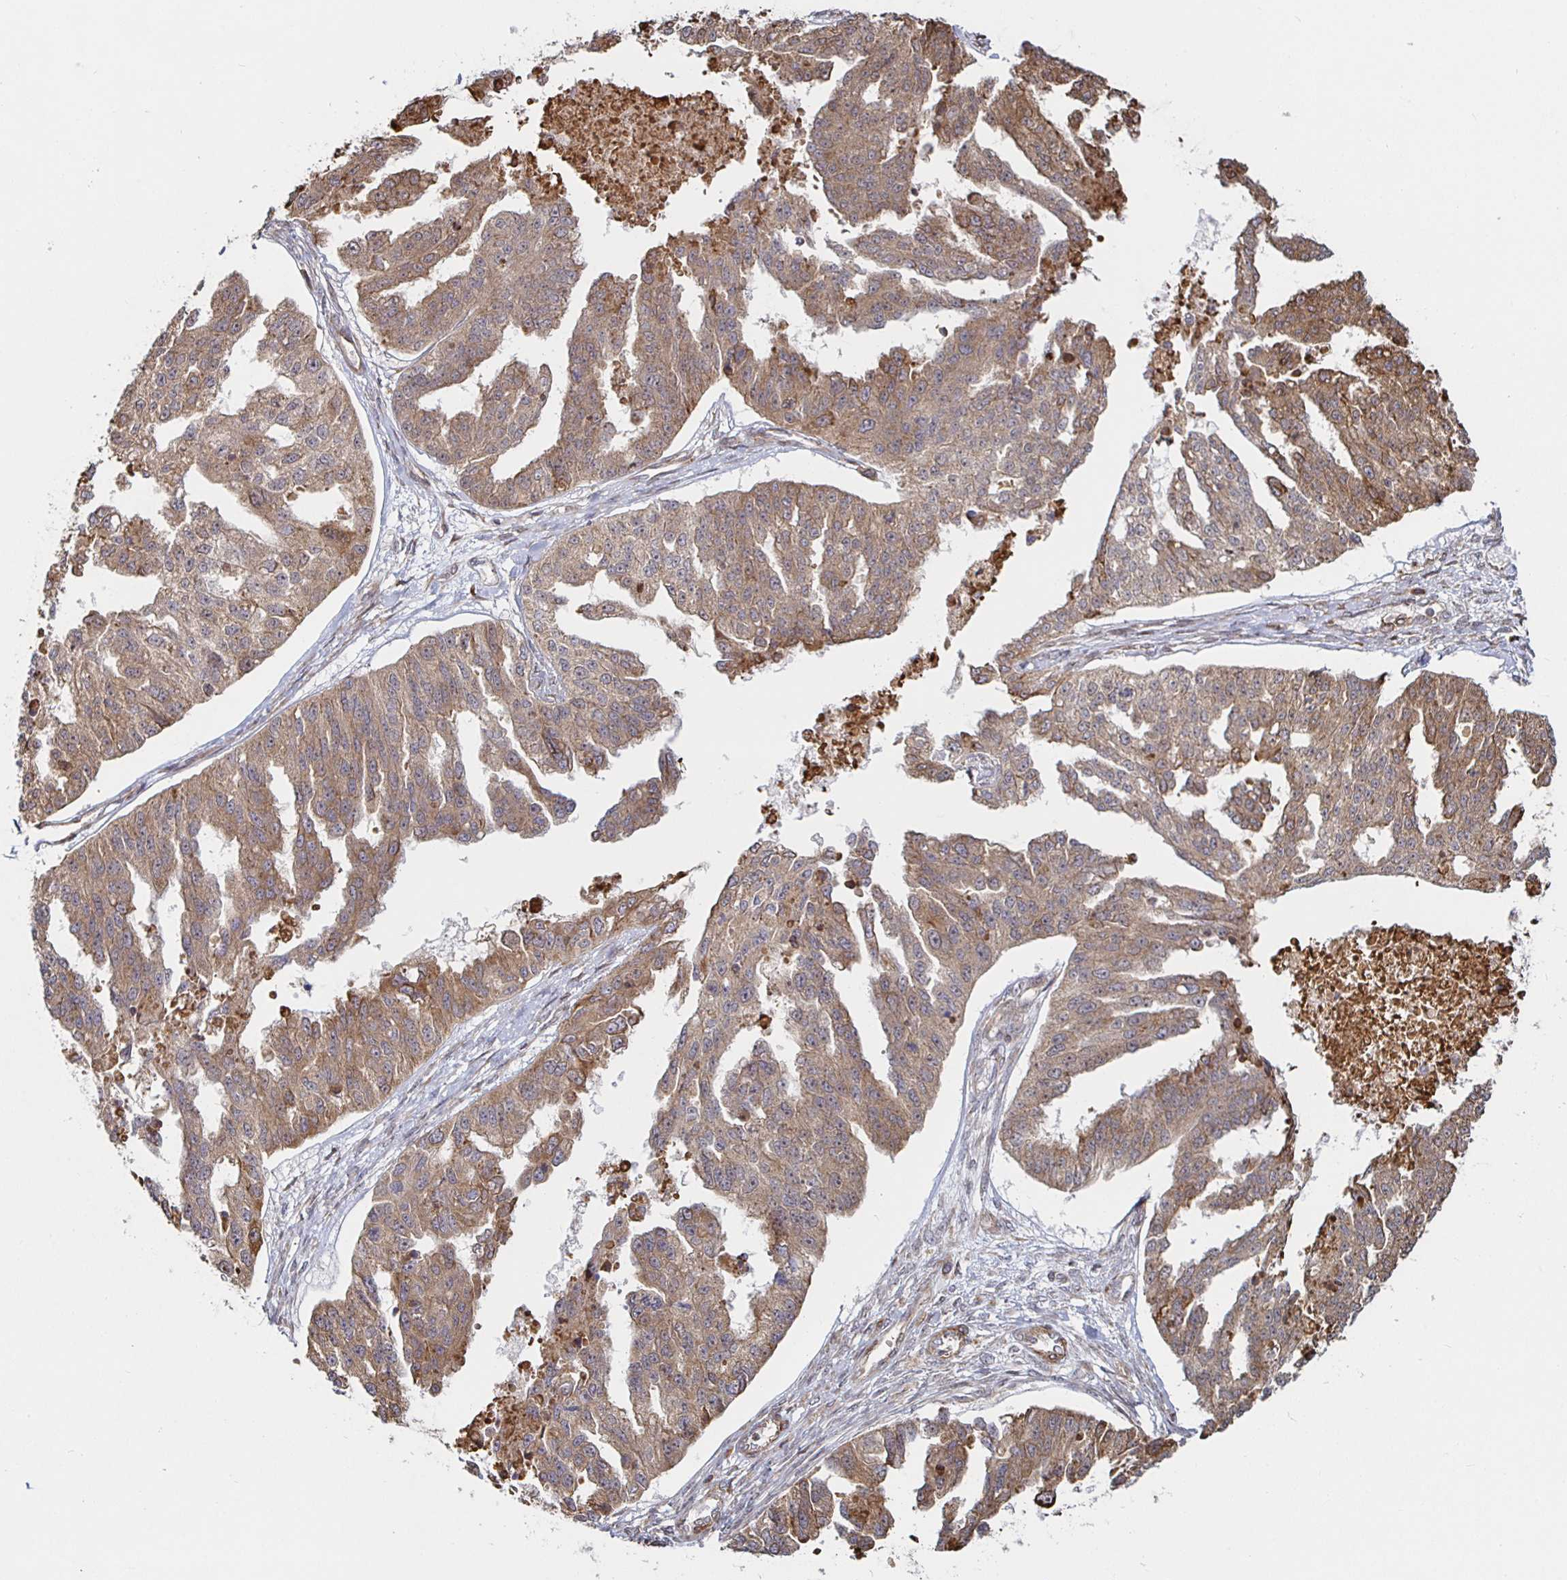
{"staining": {"intensity": "moderate", "quantity": ">75%", "location": "cytoplasmic/membranous"}, "tissue": "ovarian cancer", "cell_type": "Tumor cells", "image_type": "cancer", "snomed": [{"axis": "morphology", "description": "Cystadenocarcinoma, serous, NOS"}, {"axis": "topography", "description": "Ovary"}], "caption": "DAB immunohistochemical staining of ovarian cancer (serous cystadenocarcinoma) demonstrates moderate cytoplasmic/membranous protein positivity in about >75% of tumor cells. (Stains: DAB in brown, nuclei in blue, Microscopy: brightfield microscopy at high magnification).", "gene": "STRAP", "patient": {"sex": "female", "age": 58}}